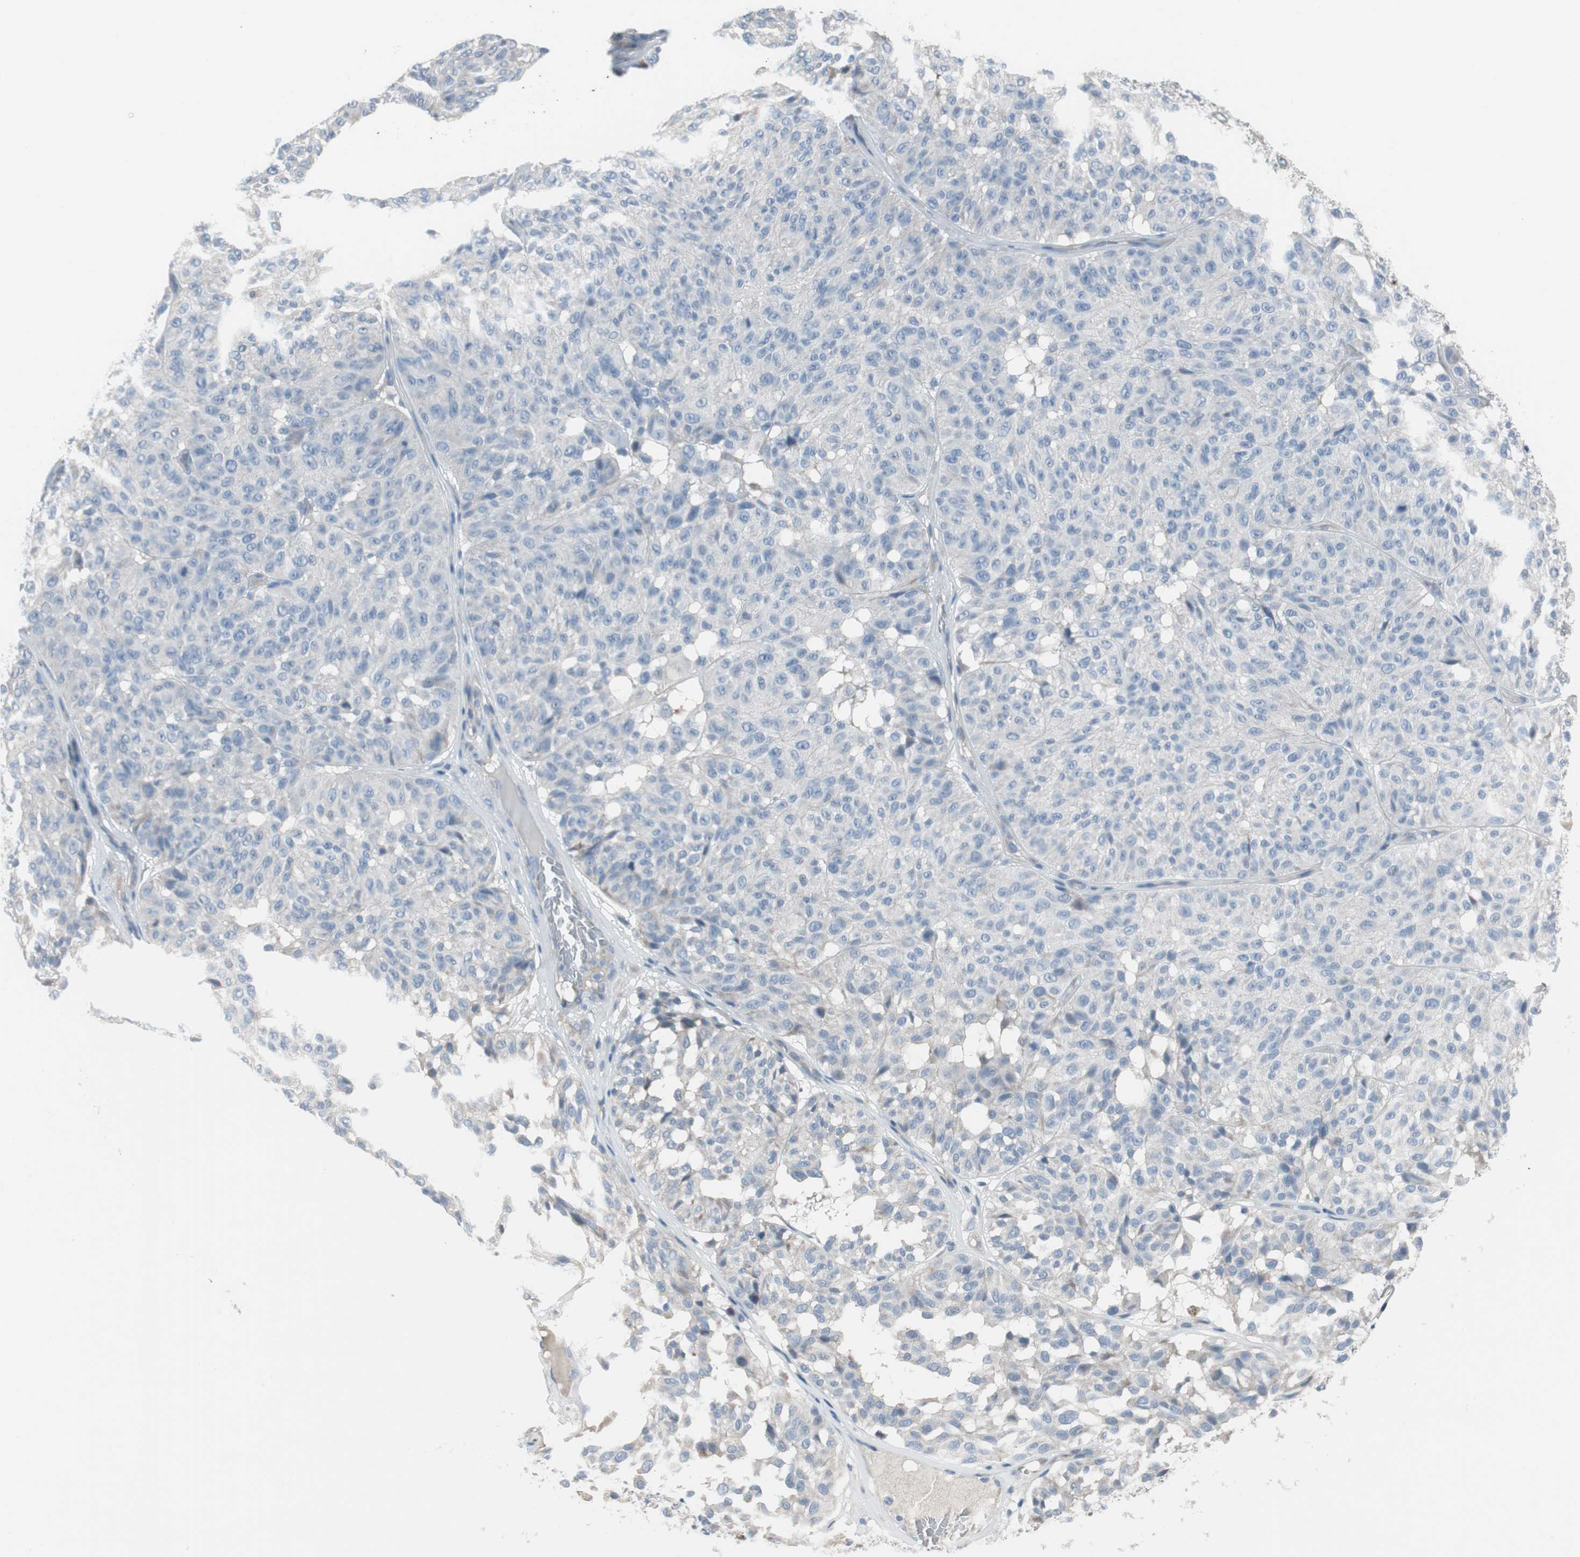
{"staining": {"intensity": "negative", "quantity": "none", "location": "none"}, "tissue": "melanoma", "cell_type": "Tumor cells", "image_type": "cancer", "snomed": [{"axis": "morphology", "description": "Malignant melanoma, NOS"}, {"axis": "topography", "description": "Skin"}], "caption": "An immunohistochemistry (IHC) histopathology image of malignant melanoma is shown. There is no staining in tumor cells of malignant melanoma.", "gene": "PIGR", "patient": {"sex": "female", "age": 46}}